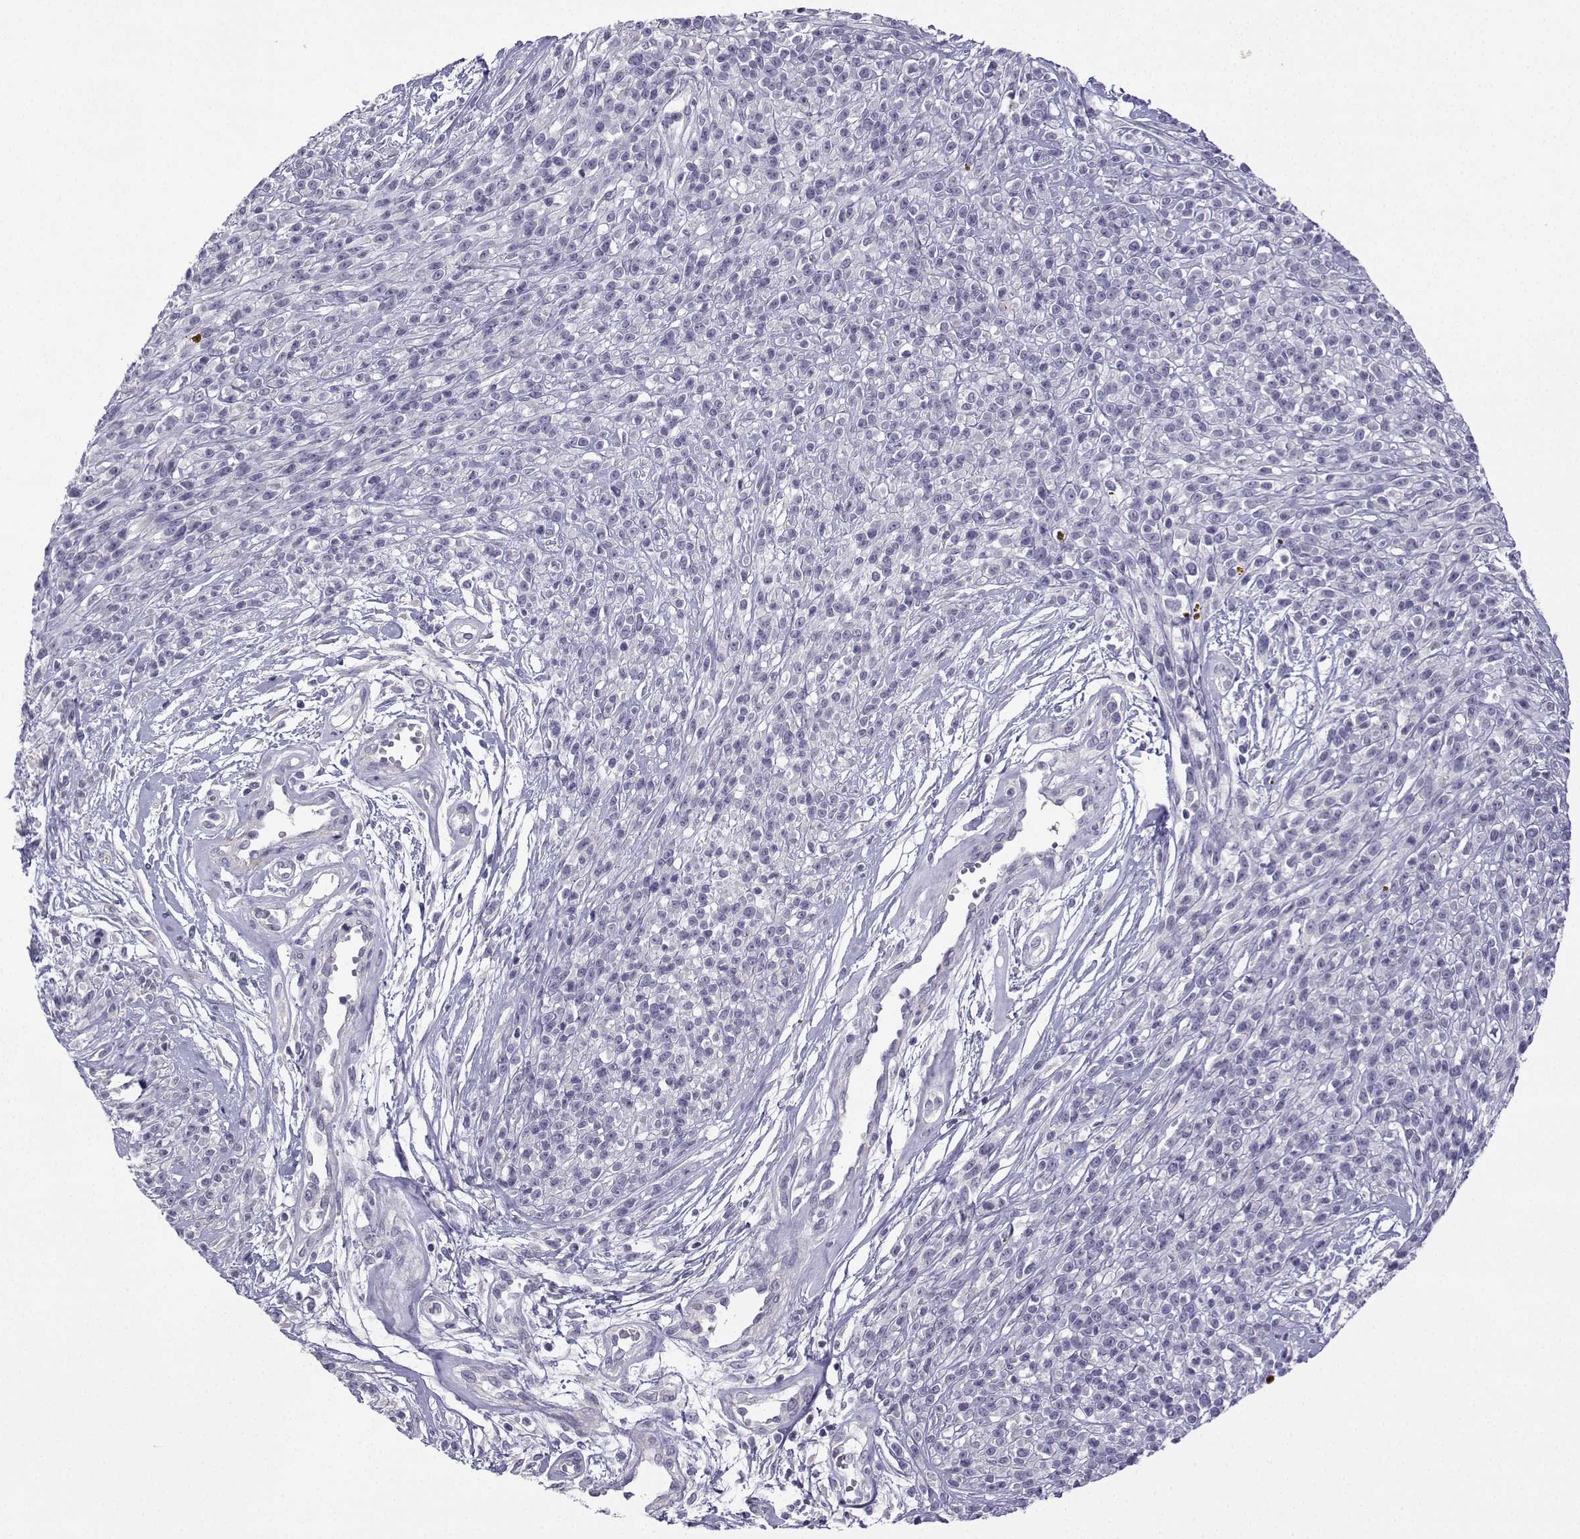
{"staining": {"intensity": "negative", "quantity": "none", "location": "none"}, "tissue": "melanoma", "cell_type": "Tumor cells", "image_type": "cancer", "snomed": [{"axis": "morphology", "description": "Malignant melanoma, NOS"}, {"axis": "topography", "description": "Skin"}, {"axis": "topography", "description": "Skin of trunk"}], "caption": "IHC photomicrograph of human malignant melanoma stained for a protein (brown), which reveals no positivity in tumor cells.", "gene": "SPACA7", "patient": {"sex": "male", "age": 74}}